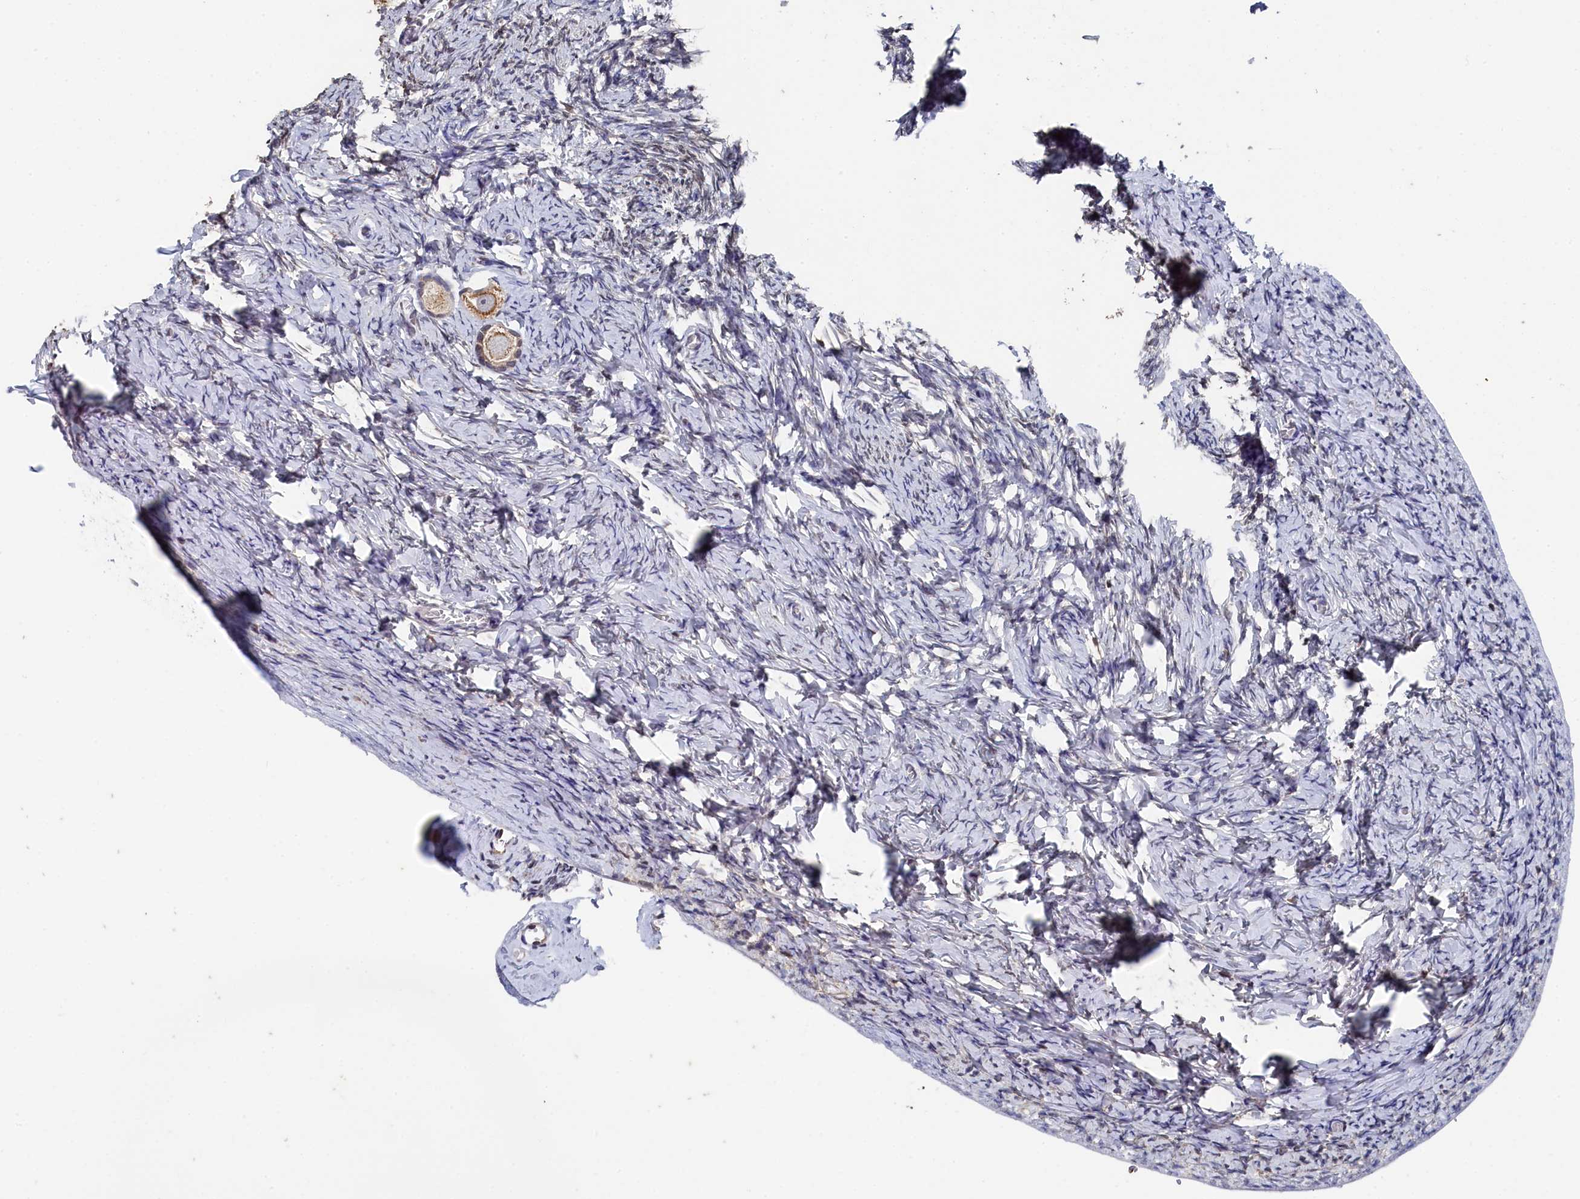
{"staining": {"intensity": "moderate", "quantity": ">75%", "location": "cytoplasmic/membranous"}, "tissue": "ovary", "cell_type": "Follicle cells", "image_type": "normal", "snomed": [{"axis": "morphology", "description": "Normal tissue, NOS"}, {"axis": "topography", "description": "Ovary"}], "caption": "High-power microscopy captured an immunohistochemistry photomicrograph of benign ovary, revealing moderate cytoplasmic/membranous expression in about >75% of follicle cells. The staining is performed using DAB (3,3'-diaminobenzidine) brown chromogen to label protein expression. The nuclei are counter-stained blue using hematoxylin.", "gene": "ANKEF1", "patient": {"sex": "female", "age": 27}}